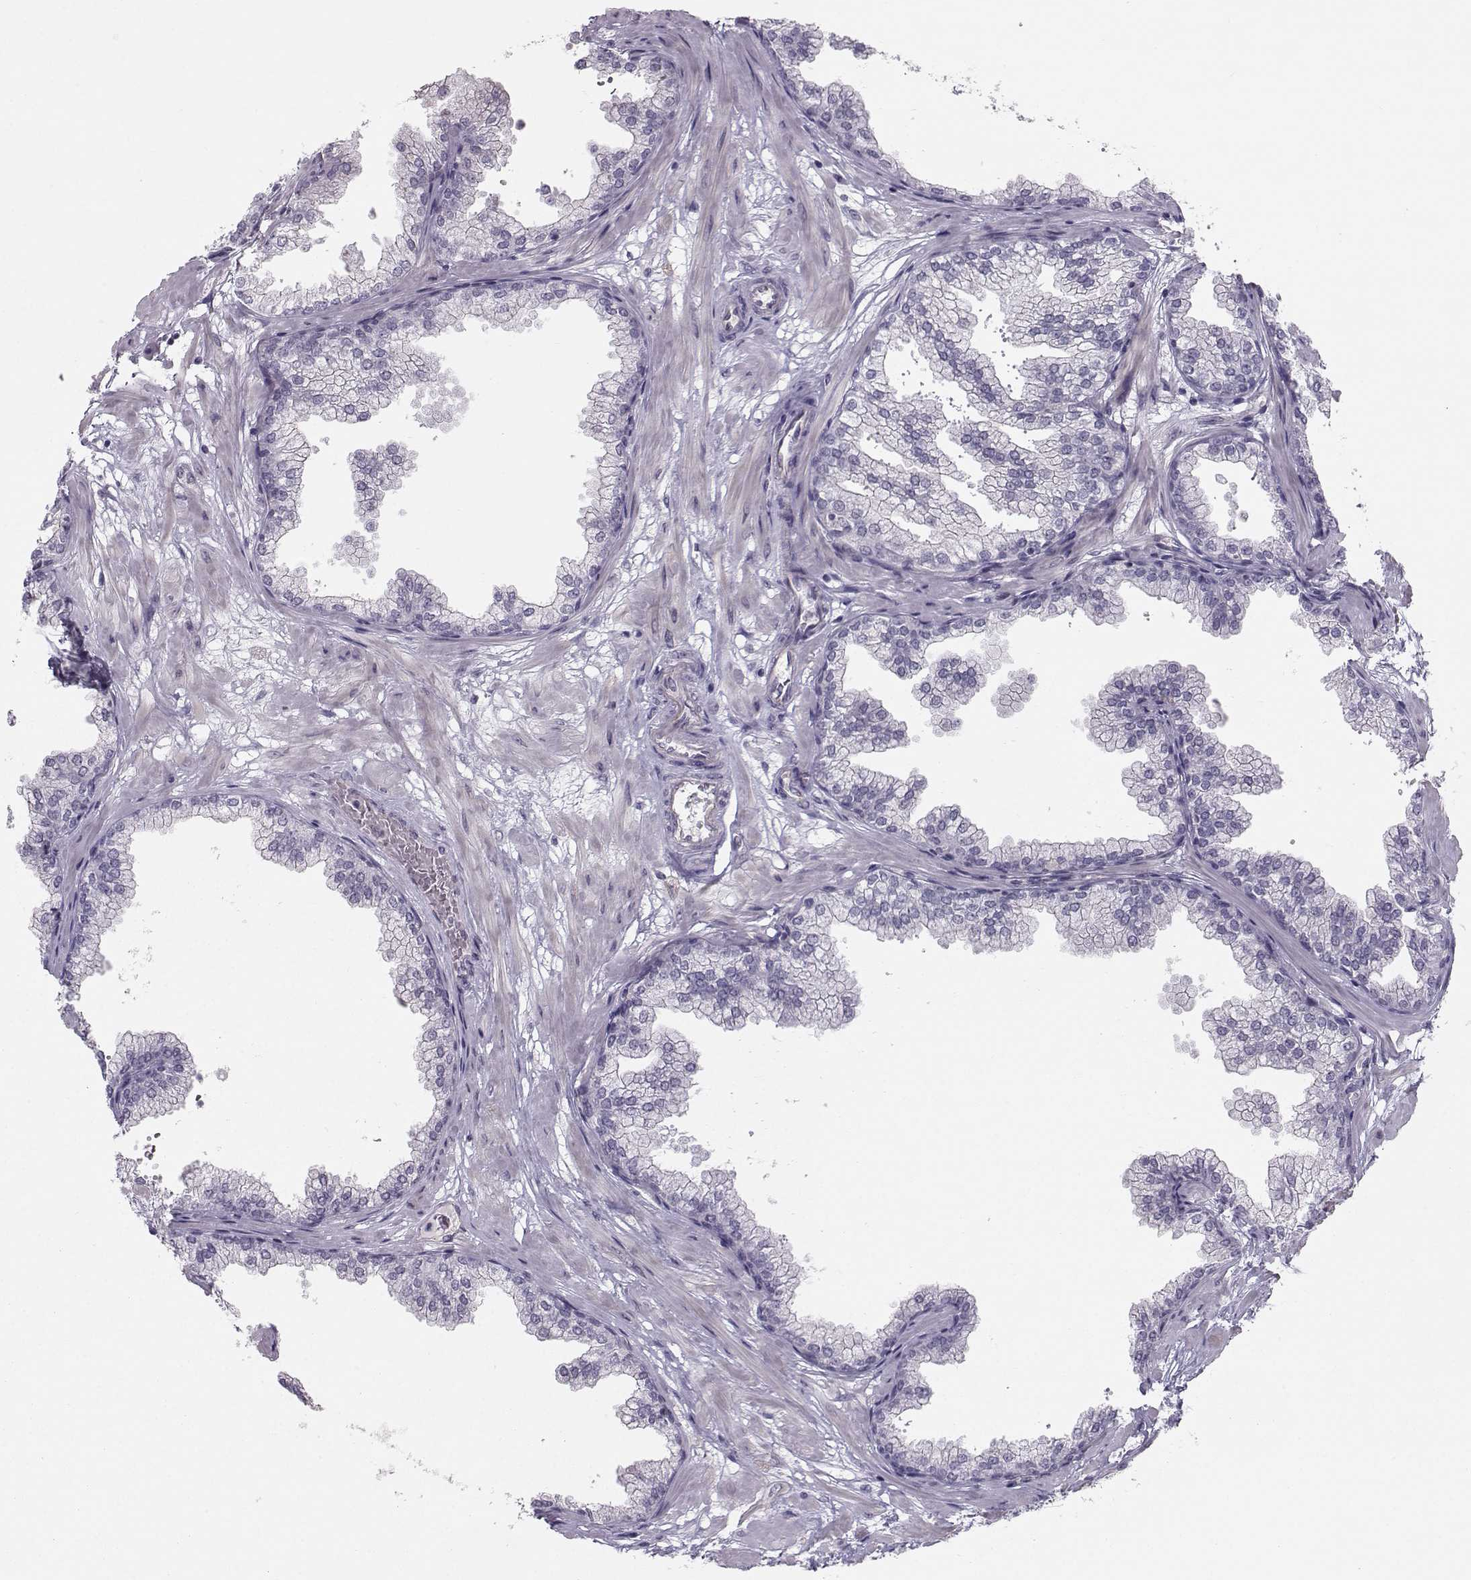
{"staining": {"intensity": "negative", "quantity": "none", "location": "none"}, "tissue": "prostate", "cell_type": "Glandular cells", "image_type": "normal", "snomed": [{"axis": "morphology", "description": "Normal tissue, NOS"}, {"axis": "topography", "description": "Prostate"}], "caption": "Immunohistochemistry (IHC) of unremarkable human prostate displays no positivity in glandular cells.", "gene": "MAST1", "patient": {"sex": "male", "age": 37}}